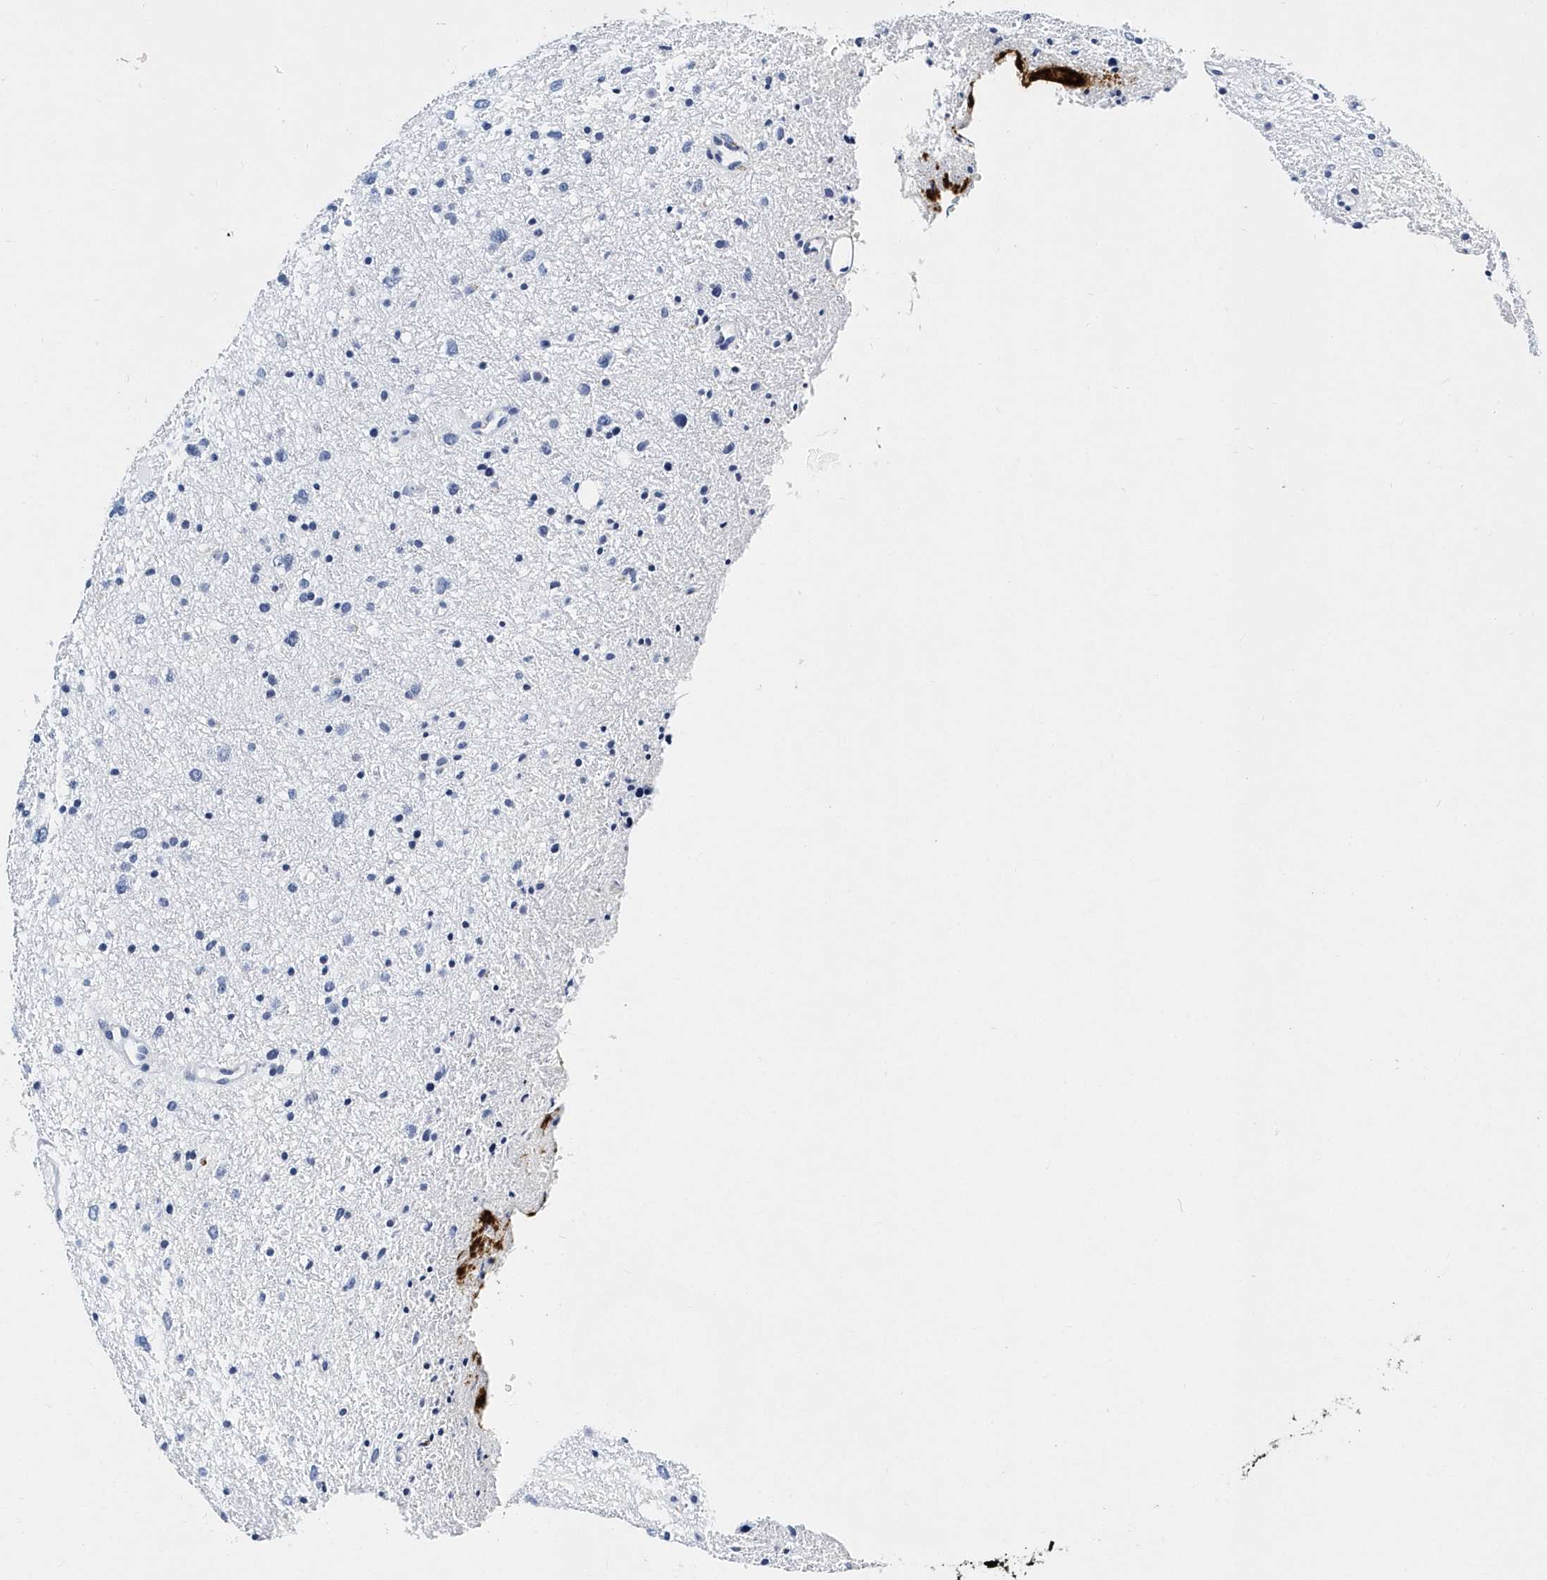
{"staining": {"intensity": "negative", "quantity": "none", "location": "none"}, "tissue": "glioma", "cell_type": "Tumor cells", "image_type": "cancer", "snomed": [{"axis": "morphology", "description": "Glioma, malignant, Low grade"}, {"axis": "topography", "description": "Cerebral cortex"}], "caption": "Tumor cells show no significant protein expression in glioma.", "gene": "ITGA2B", "patient": {"sex": "female", "age": 39}}